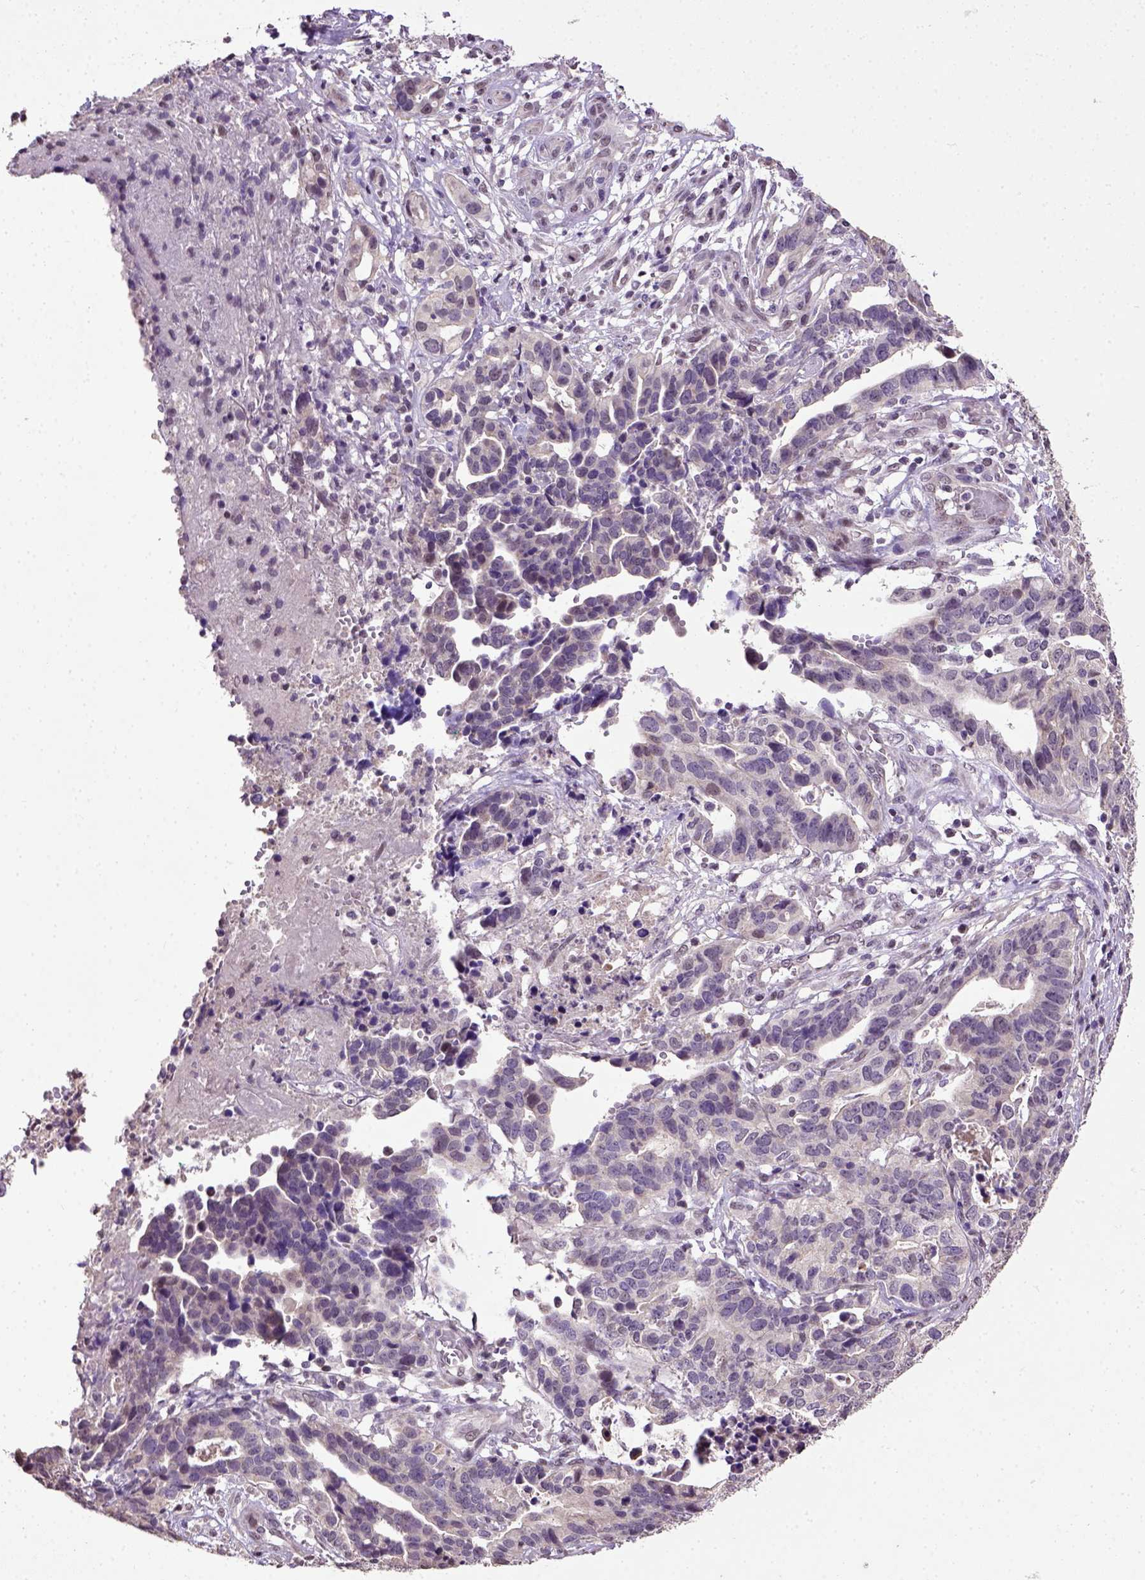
{"staining": {"intensity": "negative", "quantity": "none", "location": "none"}, "tissue": "stomach cancer", "cell_type": "Tumor cells", "image_type": "cancer", "snomed": [{"axis": "morphology", "description": "Adenocarcinoma, NOS"}, {"axis": "topography", "description": "Stomach, upper"}], "caption": "A photomicrograph of stomach cancer (adenocarcinoma) stained for a protein shows no brown staining in tumor cells.", "gene": "UBA3", "patient": {"sex": "female", "age": 67}}